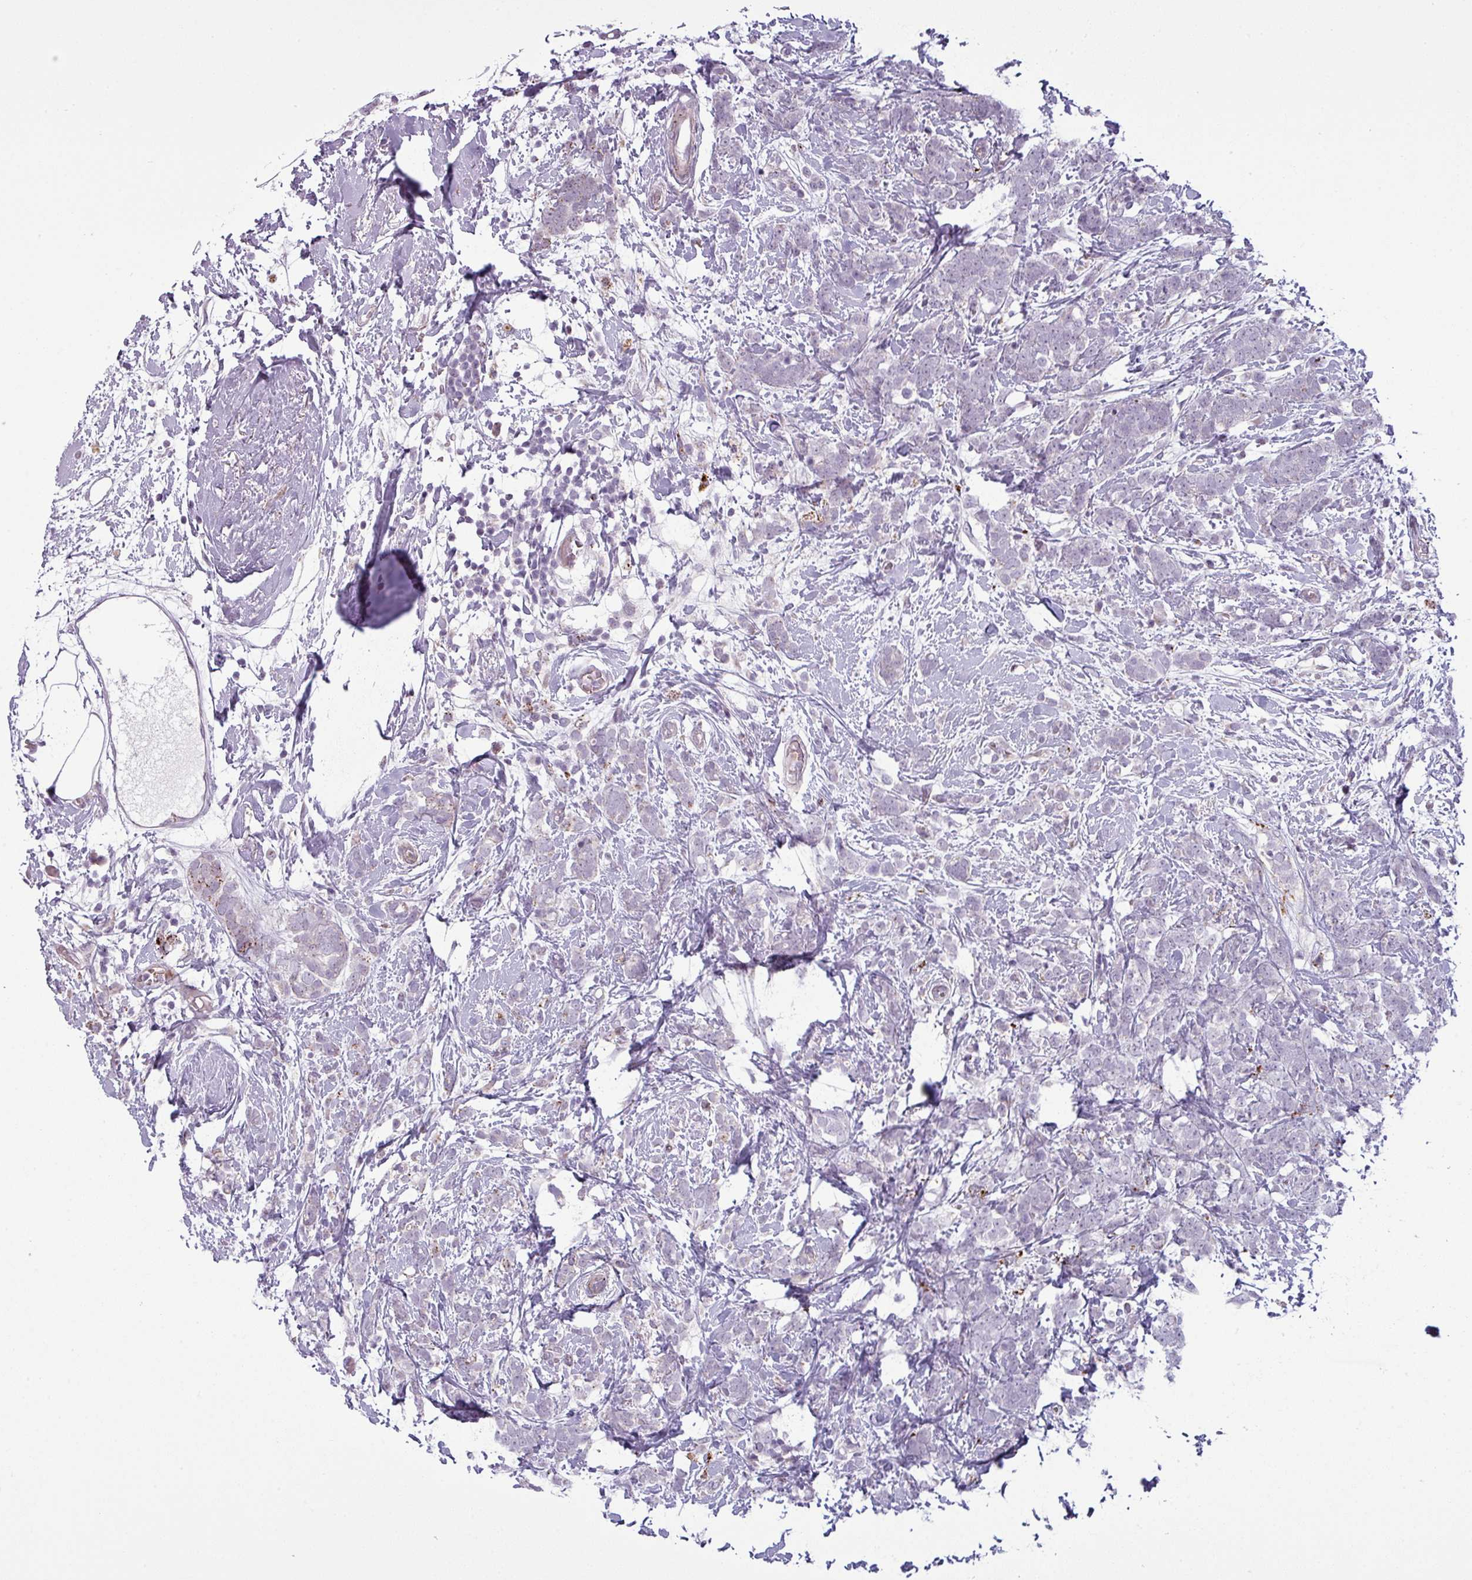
{"staining": {"intensity": "negative", "quantity": "none", "location": "none"}, "tissue": "breast cancer", "cell_type": "Tumor cells", "image_type": "cancer", "snomed": [{"axis": "morphology", "description": "Lobular carcinoma"}, {"axis": "topography", "description": "Breast"}], "caption": "An image of breast cancer stained for a protein exhibits no brown staining in tumor cells.", "gene": "MAP7D2", "patient": {"sex": "female", "age": 58}}